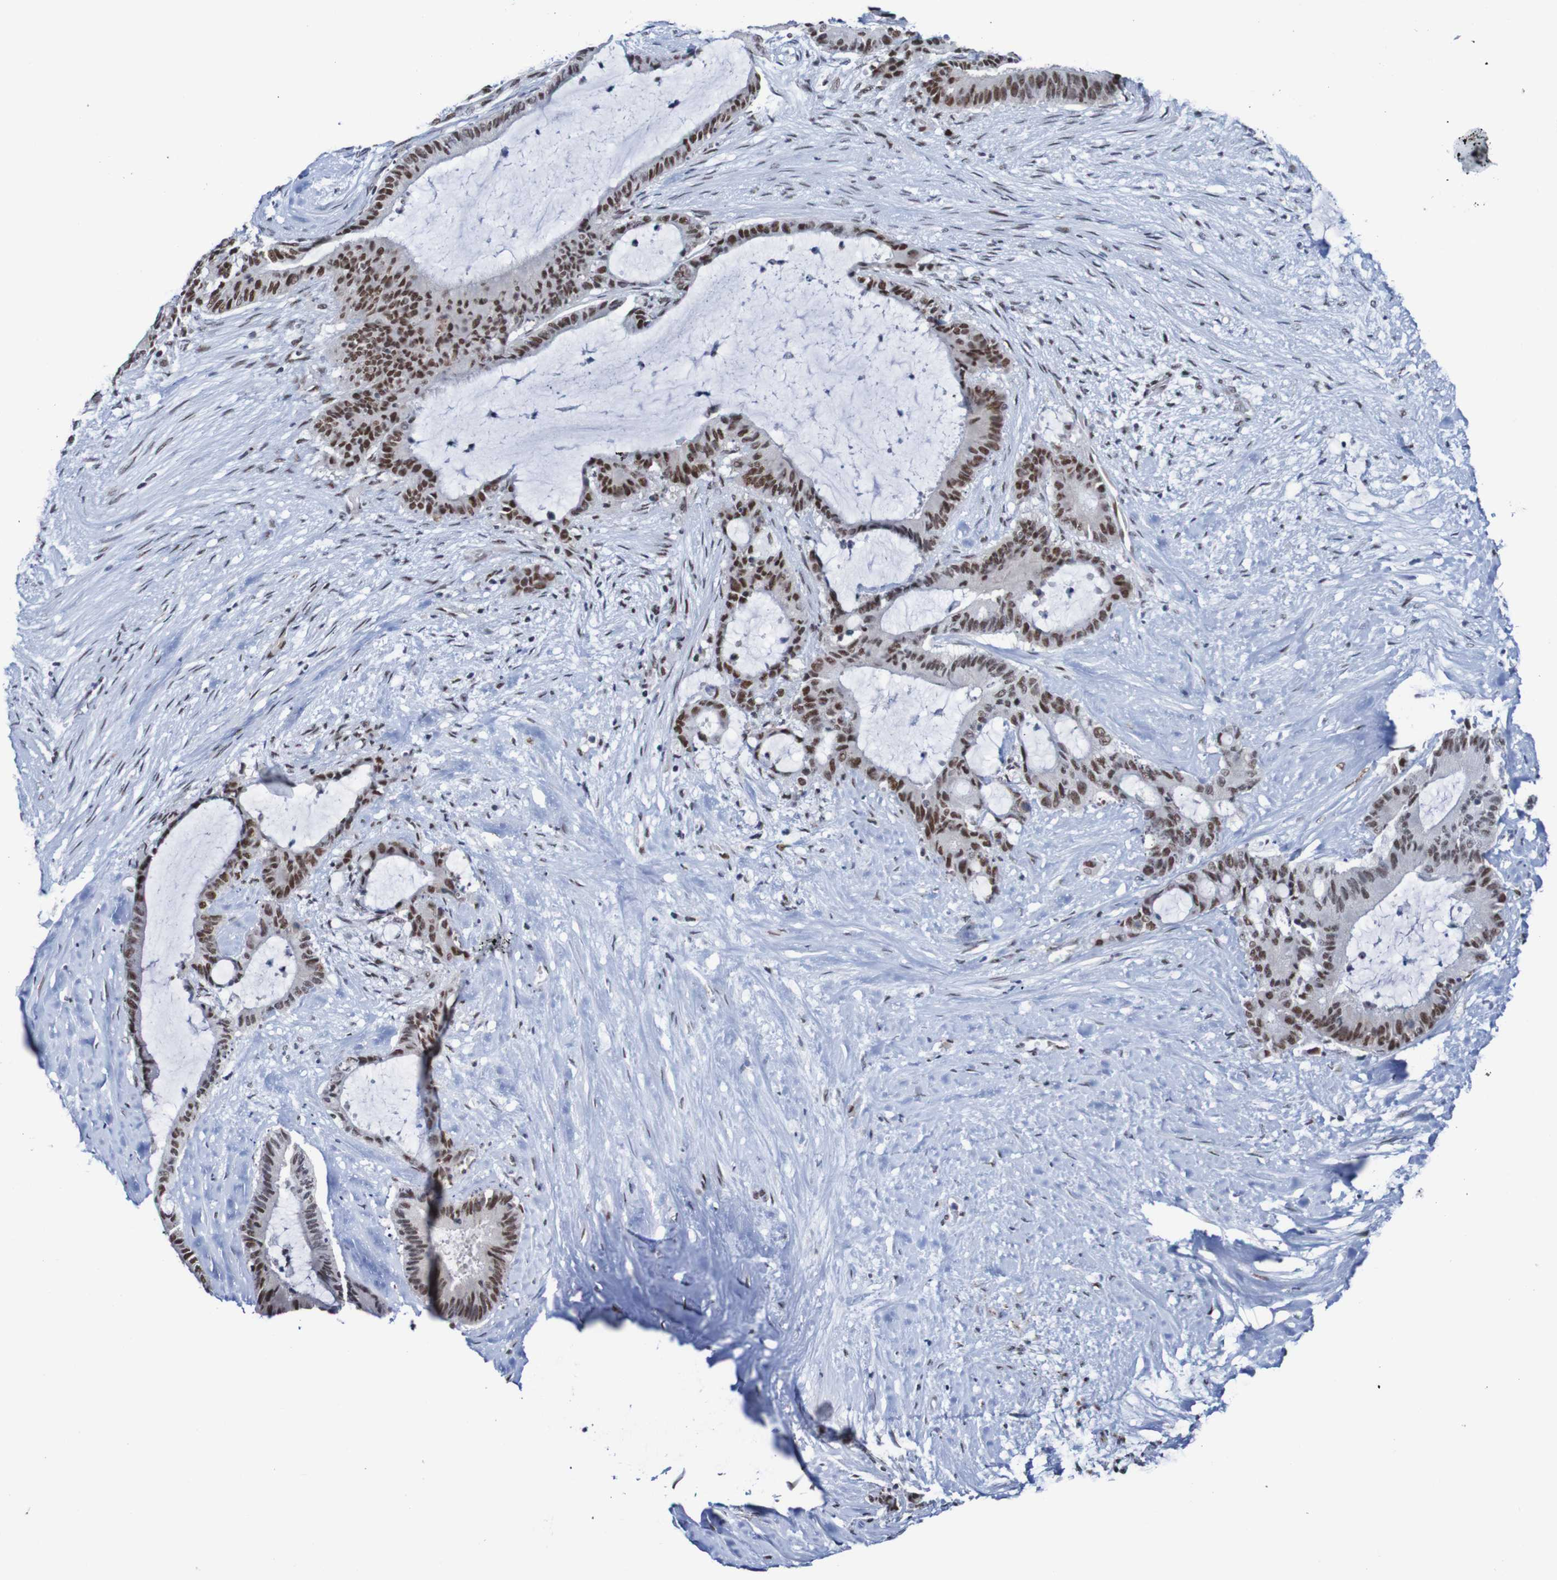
{"staining": {"intensity": "strong", "quantity": ">75%", "location": "nuclear"}, "tissue": "liver cancer", "cell_type": "Tumor cells", "image_type": "cancer", "snomed": [{"axis": "morphology", "description": "Cholangiocarcinoma"}, {"axis": "topography", "description": "Liver"}], "caption": "This histopathology image demonstrates cholangiocarcinoma (liver) stained with immunohistochemistry (IHC) to label a protein in brown. The nuclear of tumor cells show strong positivity for the protein. Nuclei are counter-stained blue.", "gene": "CDC5L", "patient": {"sex": "female", "age": 73}}